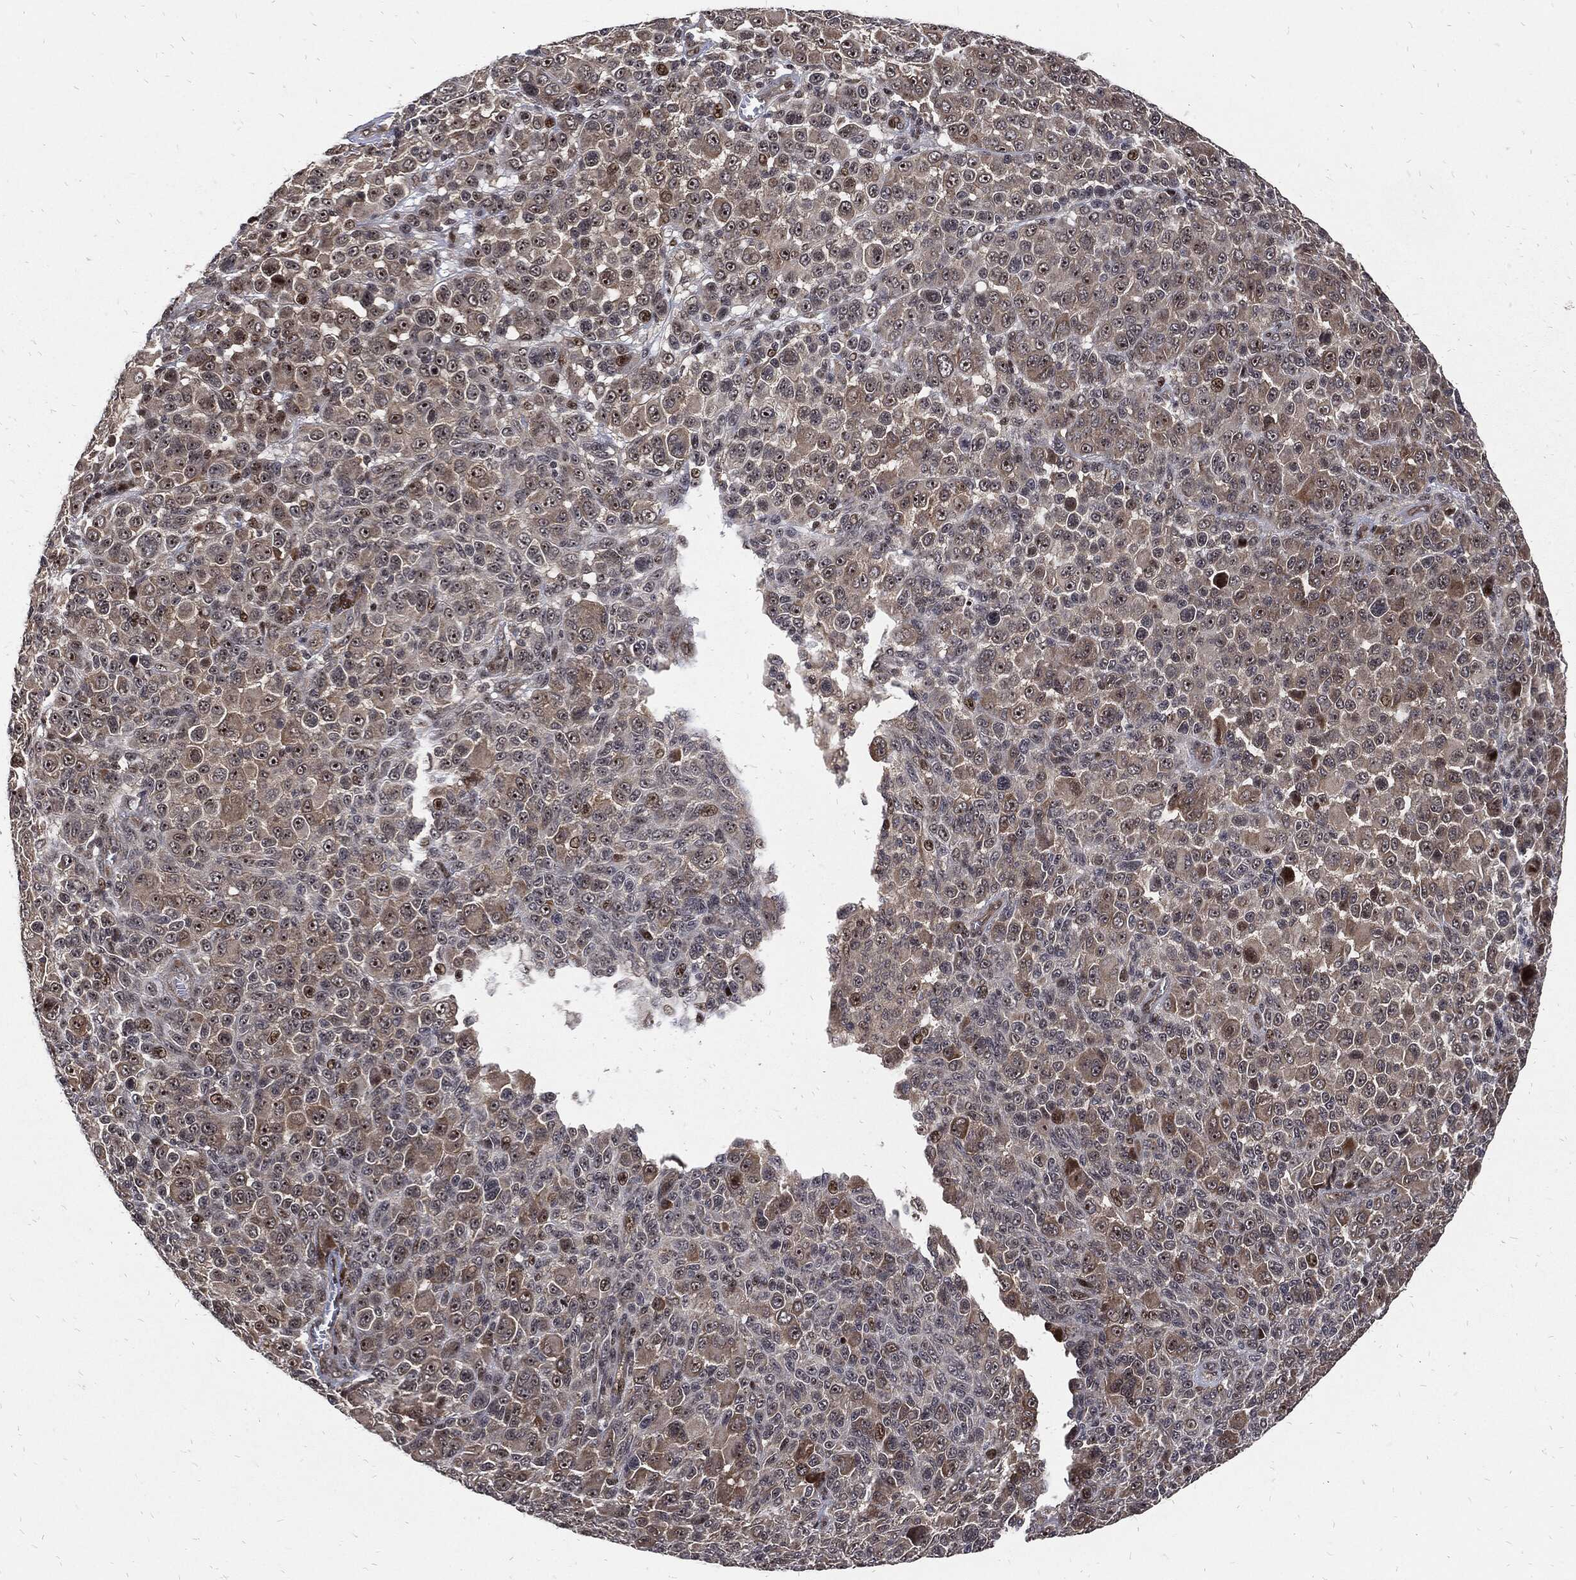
{"staining": {"intensity": "weak", "quantity": "<25%", "location": "cytoplasmic/membranous"}, "tissue": "melanoma", "cell_type": "Tumor cells", "image_type": "cancer", "snomed": [{"axis": "morphology", "description": "Malignant melanoma, NOS"}, {"axis": "topography", "description": "Skin"}], "caption": "The photomicrograph reveals no significant staining in tumor cells of melanoma. Brightfield microscopy of IHC stained with DAB (brown) and hematoxylin (blue), captured at high magnification.", "gene": "ZNF775", "patient": {"sex": "female", "age": 57}}